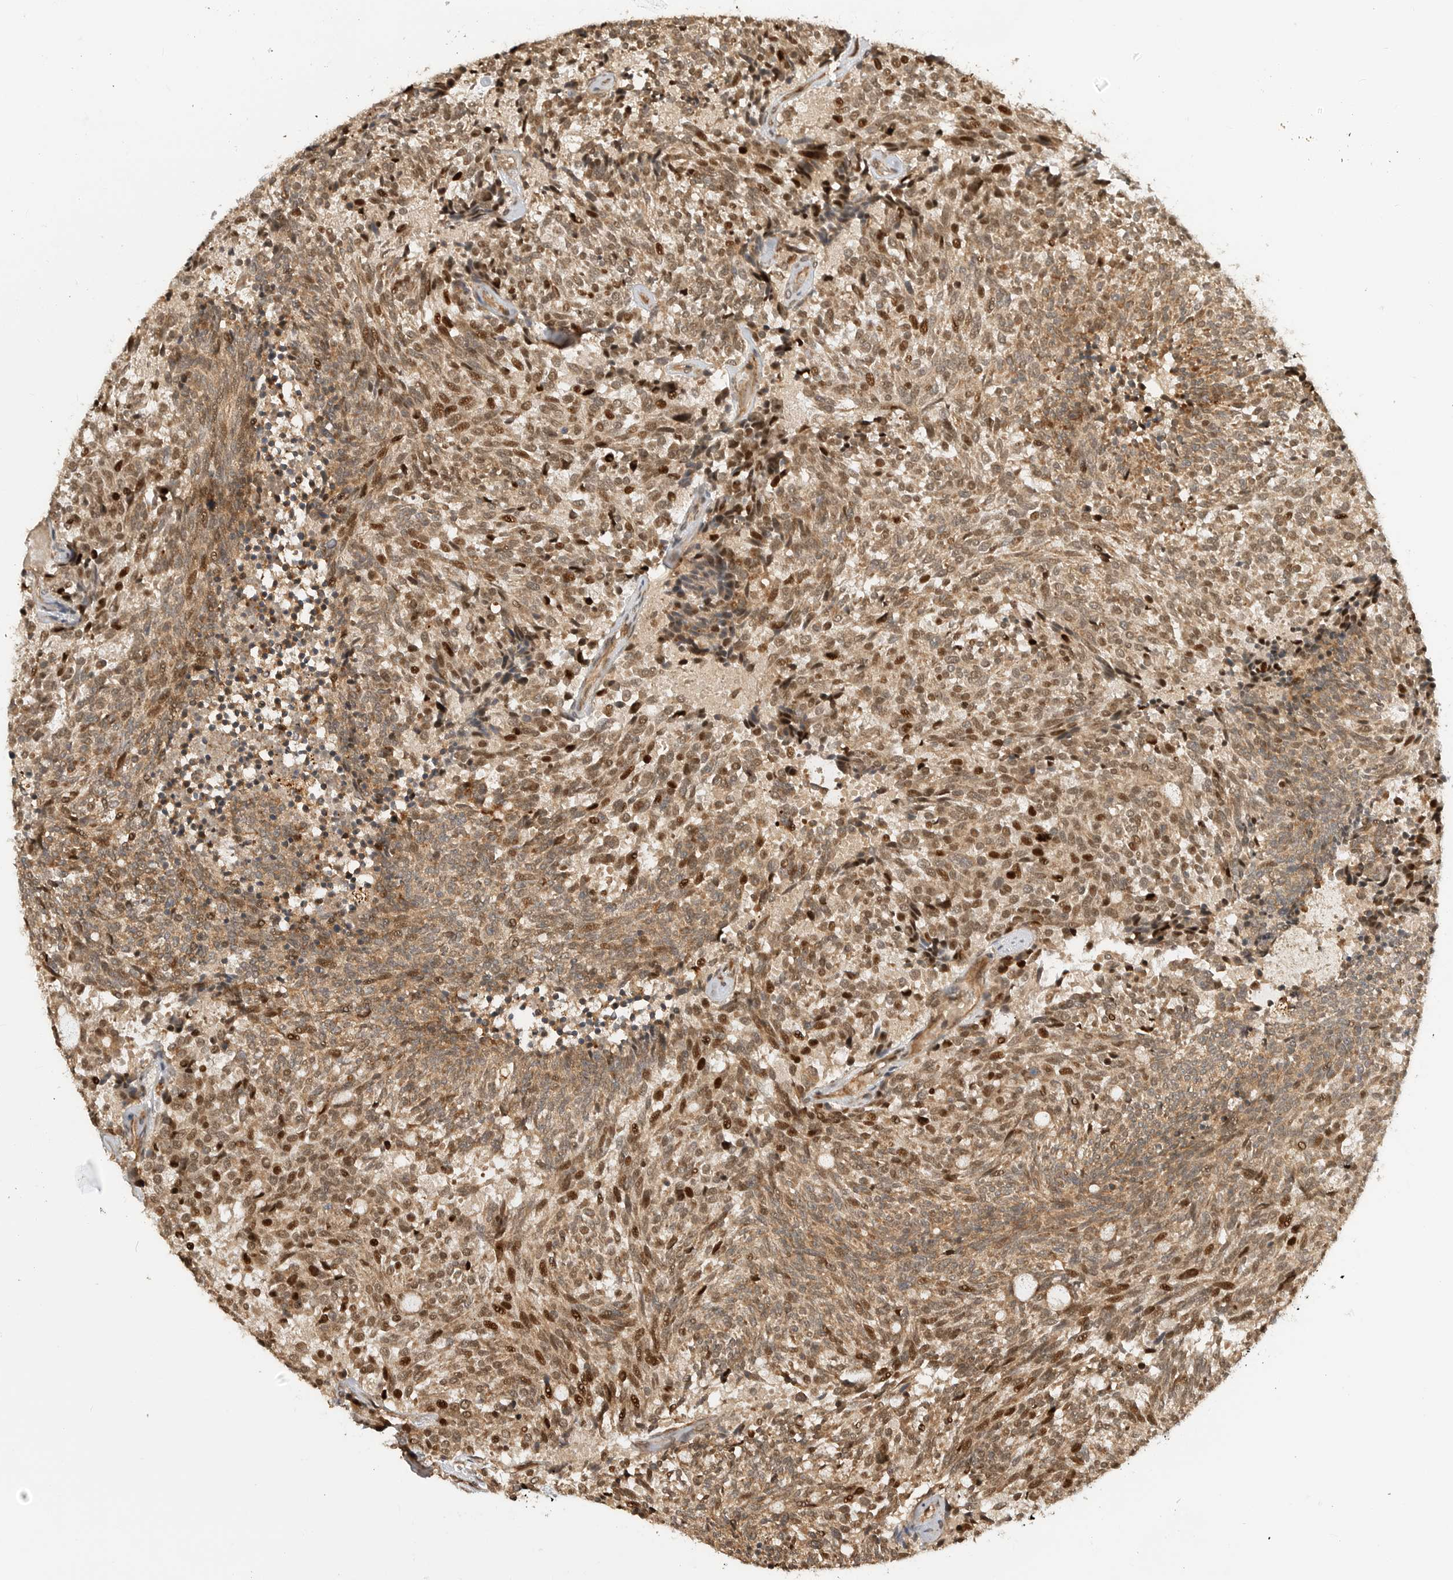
{"staining": {"intensity": "moderate", "quantity": ">75%", "location": "cytoplasmic/membranous,nuclear"}, "tissue": "carcinoid", "cell_type": "Tumor cells", "image_type": "cancer", "snomed": [{"axis": "morphology", "description": "Carcinoid, malignant, NOS"}, {"axis": "topography", "description": "Pancreas"}], "caption": "Immunohistochemical staining of human carcinoid exhibits moderate cytoplasmic/membranous and nuclear protein staining in approximately >75% of tumor cells.", "gene": "ADPRS", "patient": {"sex": "female", "age": 54}}